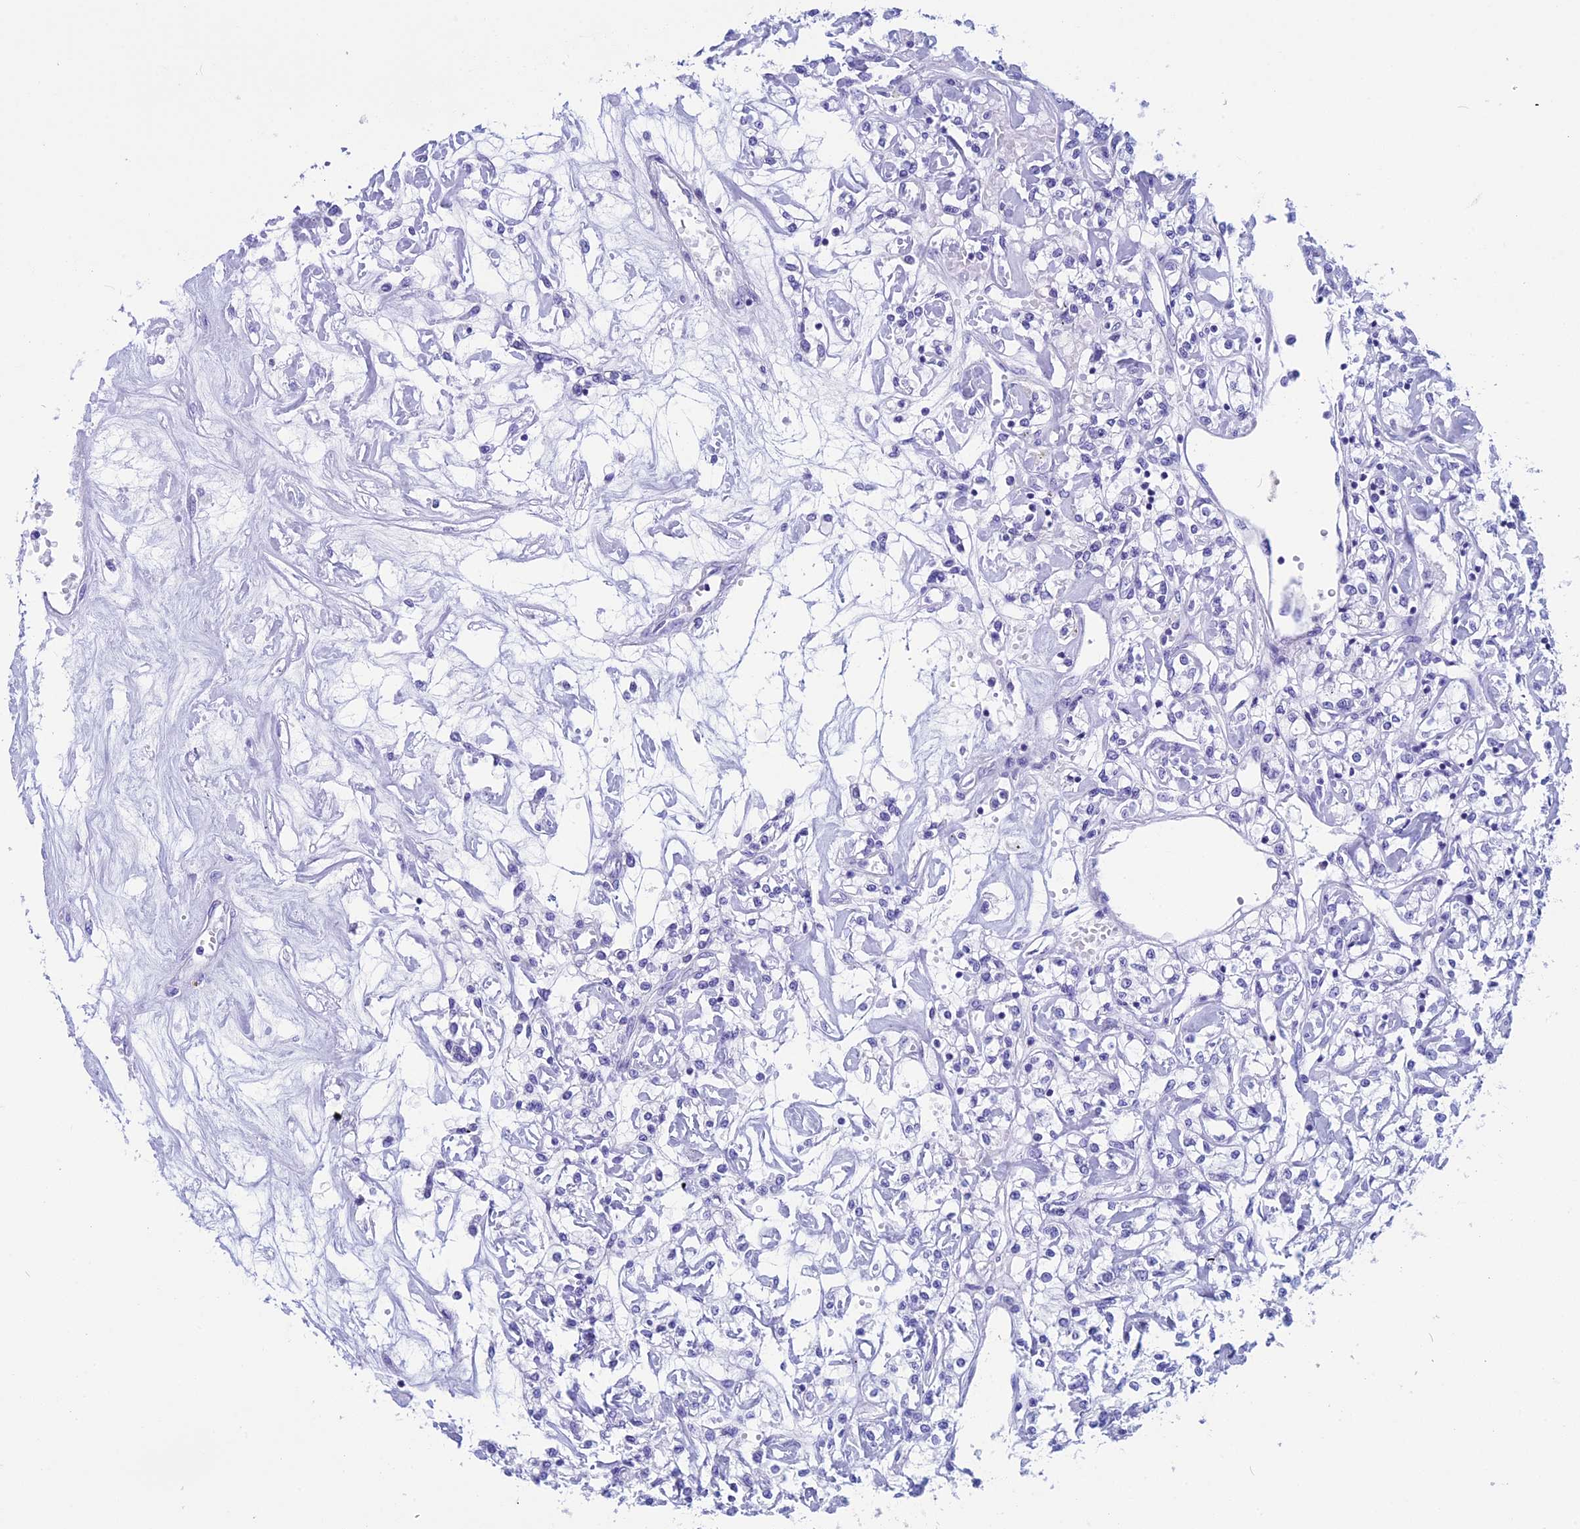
{"staining": {"intensity": "negative", "quantity": "none", "location": "none"}, "tissue": "renal cancer", "cell_type": "Tumor cells", "image_type": "cancer", "snomed": [{"axis": "morphology", "description": "Adenocarcinoma, NOS"}, {"axis": "topography", "description": "Kidney"}], "caption": "DAB (3,3'-diaminobenzidine) immunohistochemical staining of adenocarcinoma (renal) reveals no significant positivity in tumor cells. Nuclei are stained in blue.", "gene": "FAM169A", "patient": {"sex": "female", "age": 59}}